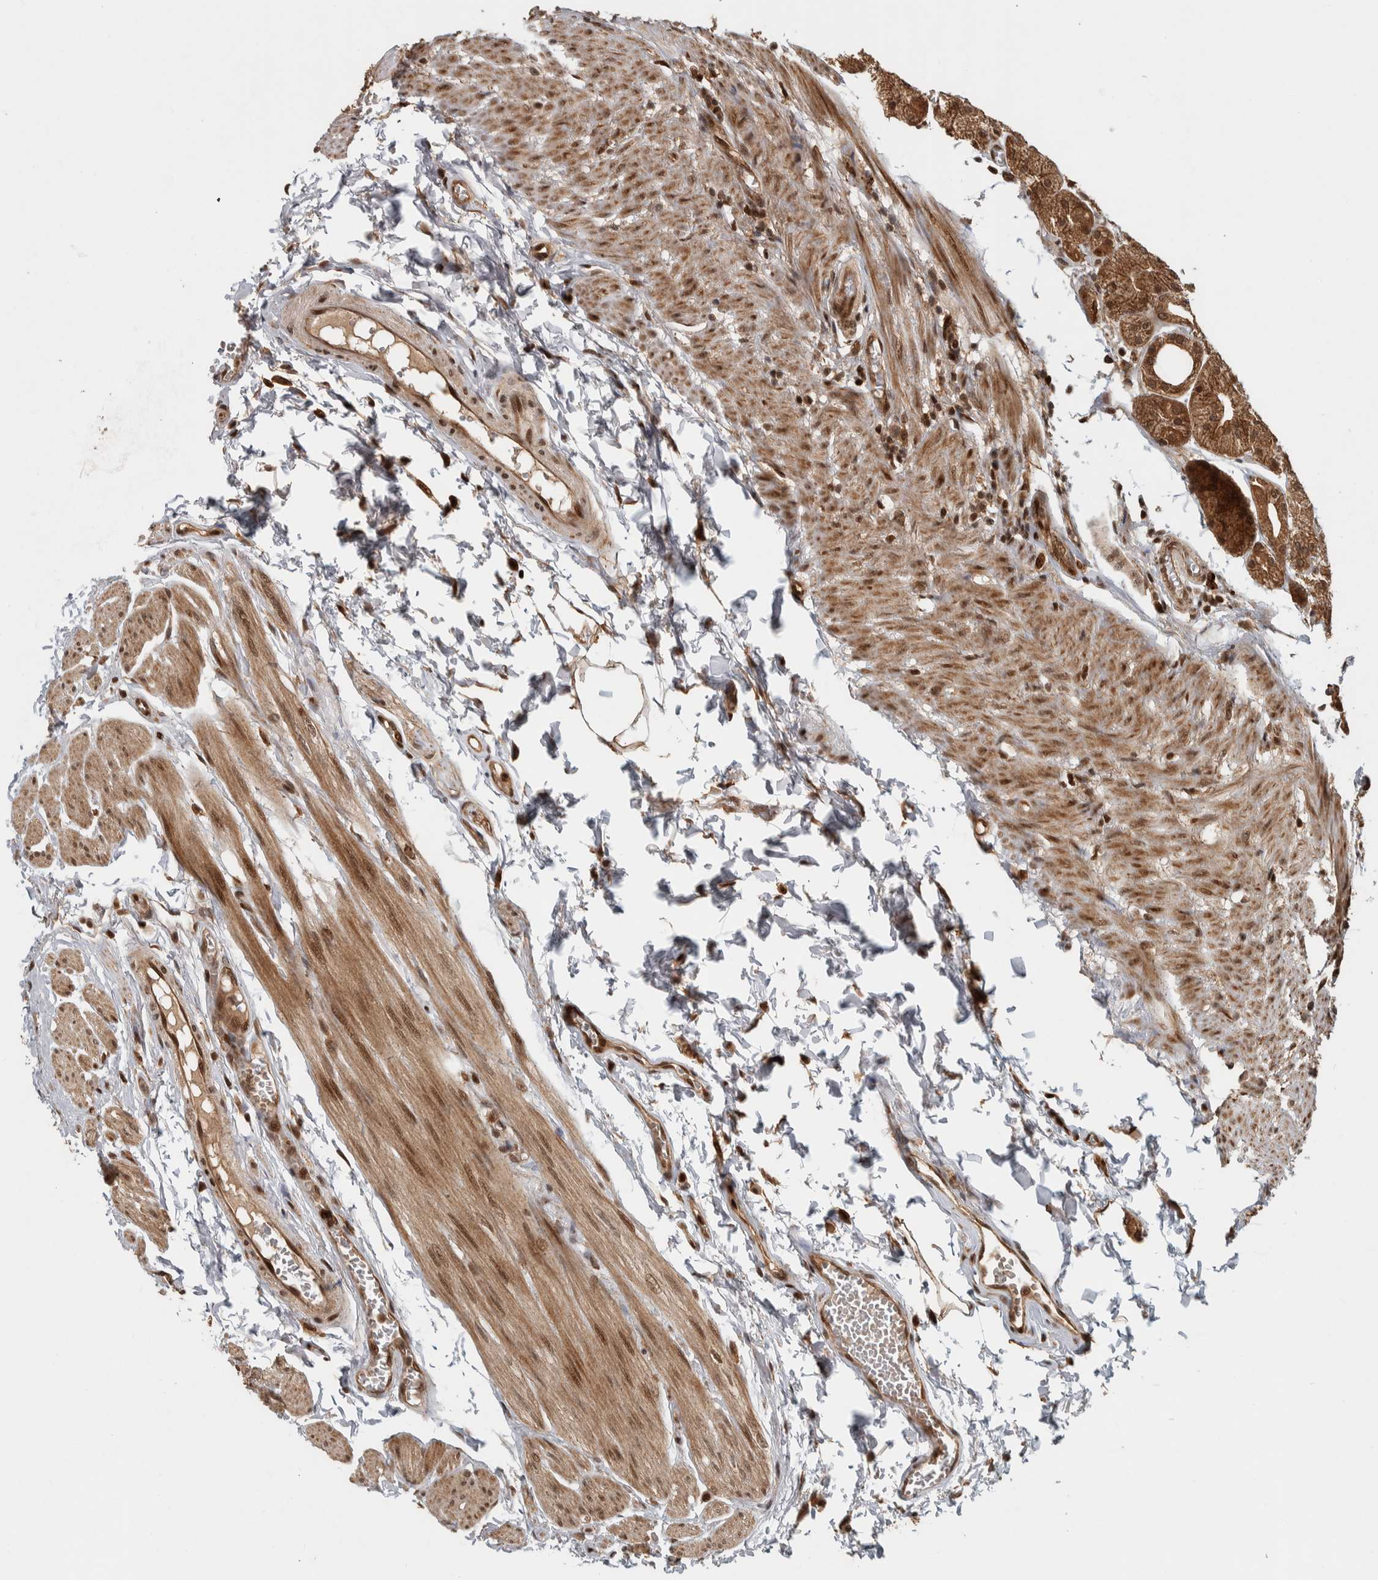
{"staining": {"intensity": "strong", "quantity": ">75%", "location": "cytoplasmic/membranous,nuclear"}, "tissue": "stomach", "cell_type": "Glandular cells", "image_type": "normal", "snomed": [{"axis": "morphology", "description": "Normal tissue, NOS"}, {"axis": "topography", "description": "Stomach, upper"}], "caption": "Protein analysis of benign stomach demonstrates strong cytoplasmic/membranous,nuclear expression in approximately >75% of glandular cells. (DAB (3,3'-diaminobenzidine) IHC with brightfield microscopy, high magnification).", "gene": "RPS6KA4", "patient": {"sex": "male", "age": 72}}